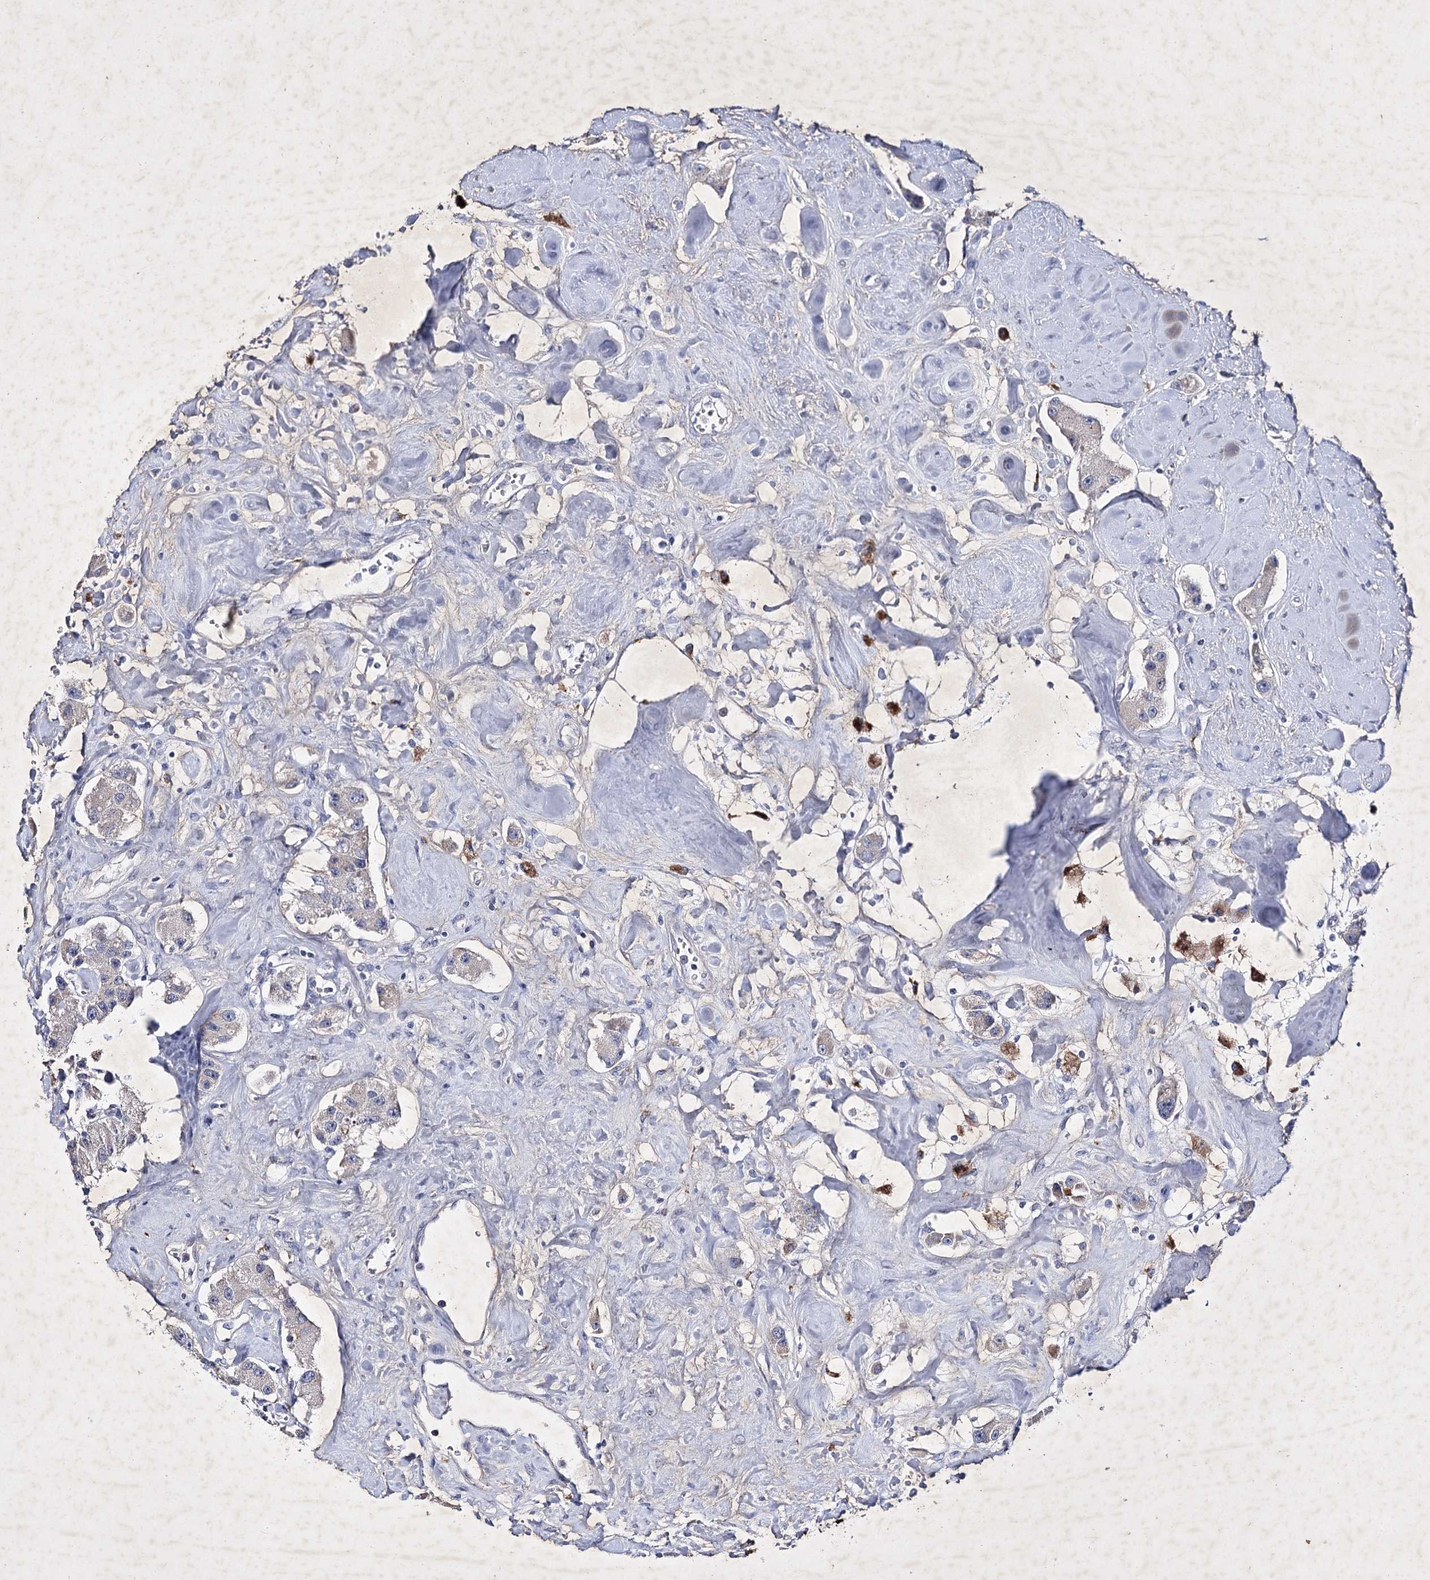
{"staining": {"intensity": "negative", "quantity": "none", "location": "none"}, "tissue": "carcinoid", "cell_type": "Tumor cells", "image_type": "cancer", "snomed": [{"axis": "morphology", "description": "Carcinoid, malignant, NOS"}, {"axis": "topography", "description": "Pancreas"}], "caption": "Tumor cells are negative for brown protein staining in carcinoid.", "gene": "COX15", "patient": {"sex": "male", "age": 41}}